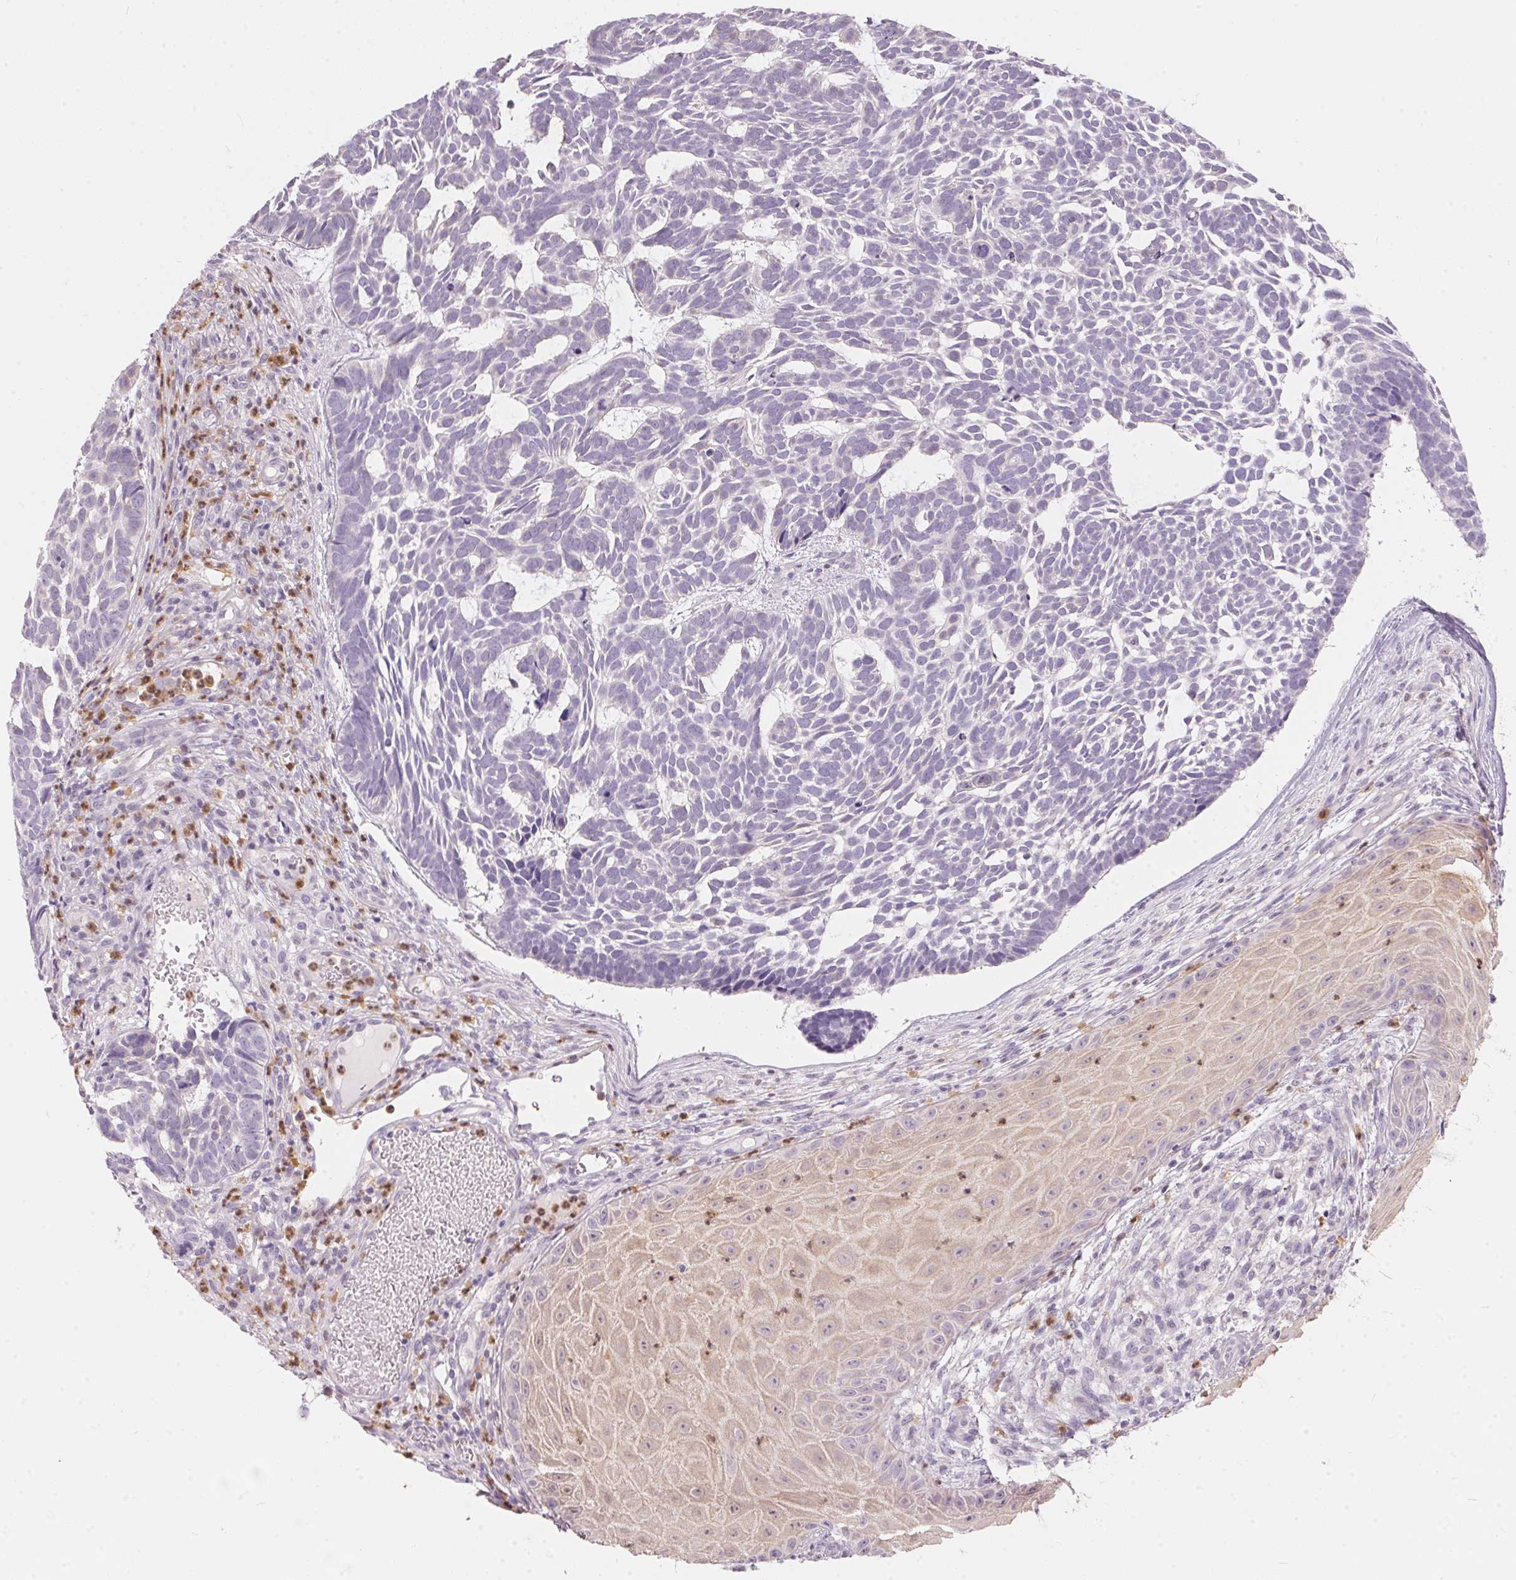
{"staining": {"intensity": "negative", "quantity": "none", "location": "none"}, "tissue": "skin cancer", "cell_type": "Tumor cells", "image_type": "cancer", "snomed": [{"axis": "morphology", "description": "Basal cell carcinoma"}, {"axis": "topography", "description": "Skin"}], "caption": "Protein analysis of basal cell carcinoma (skin) displays no significant staining in tumor cells. (Stains: DAB (3,3'-diaminobenzidine) IHC with hematoxylin counter stain, Microscopy: brightfield microscopy at high magnification).", "gene": "SERPINB1", "patient": {"sex": "male", "age": 78}}